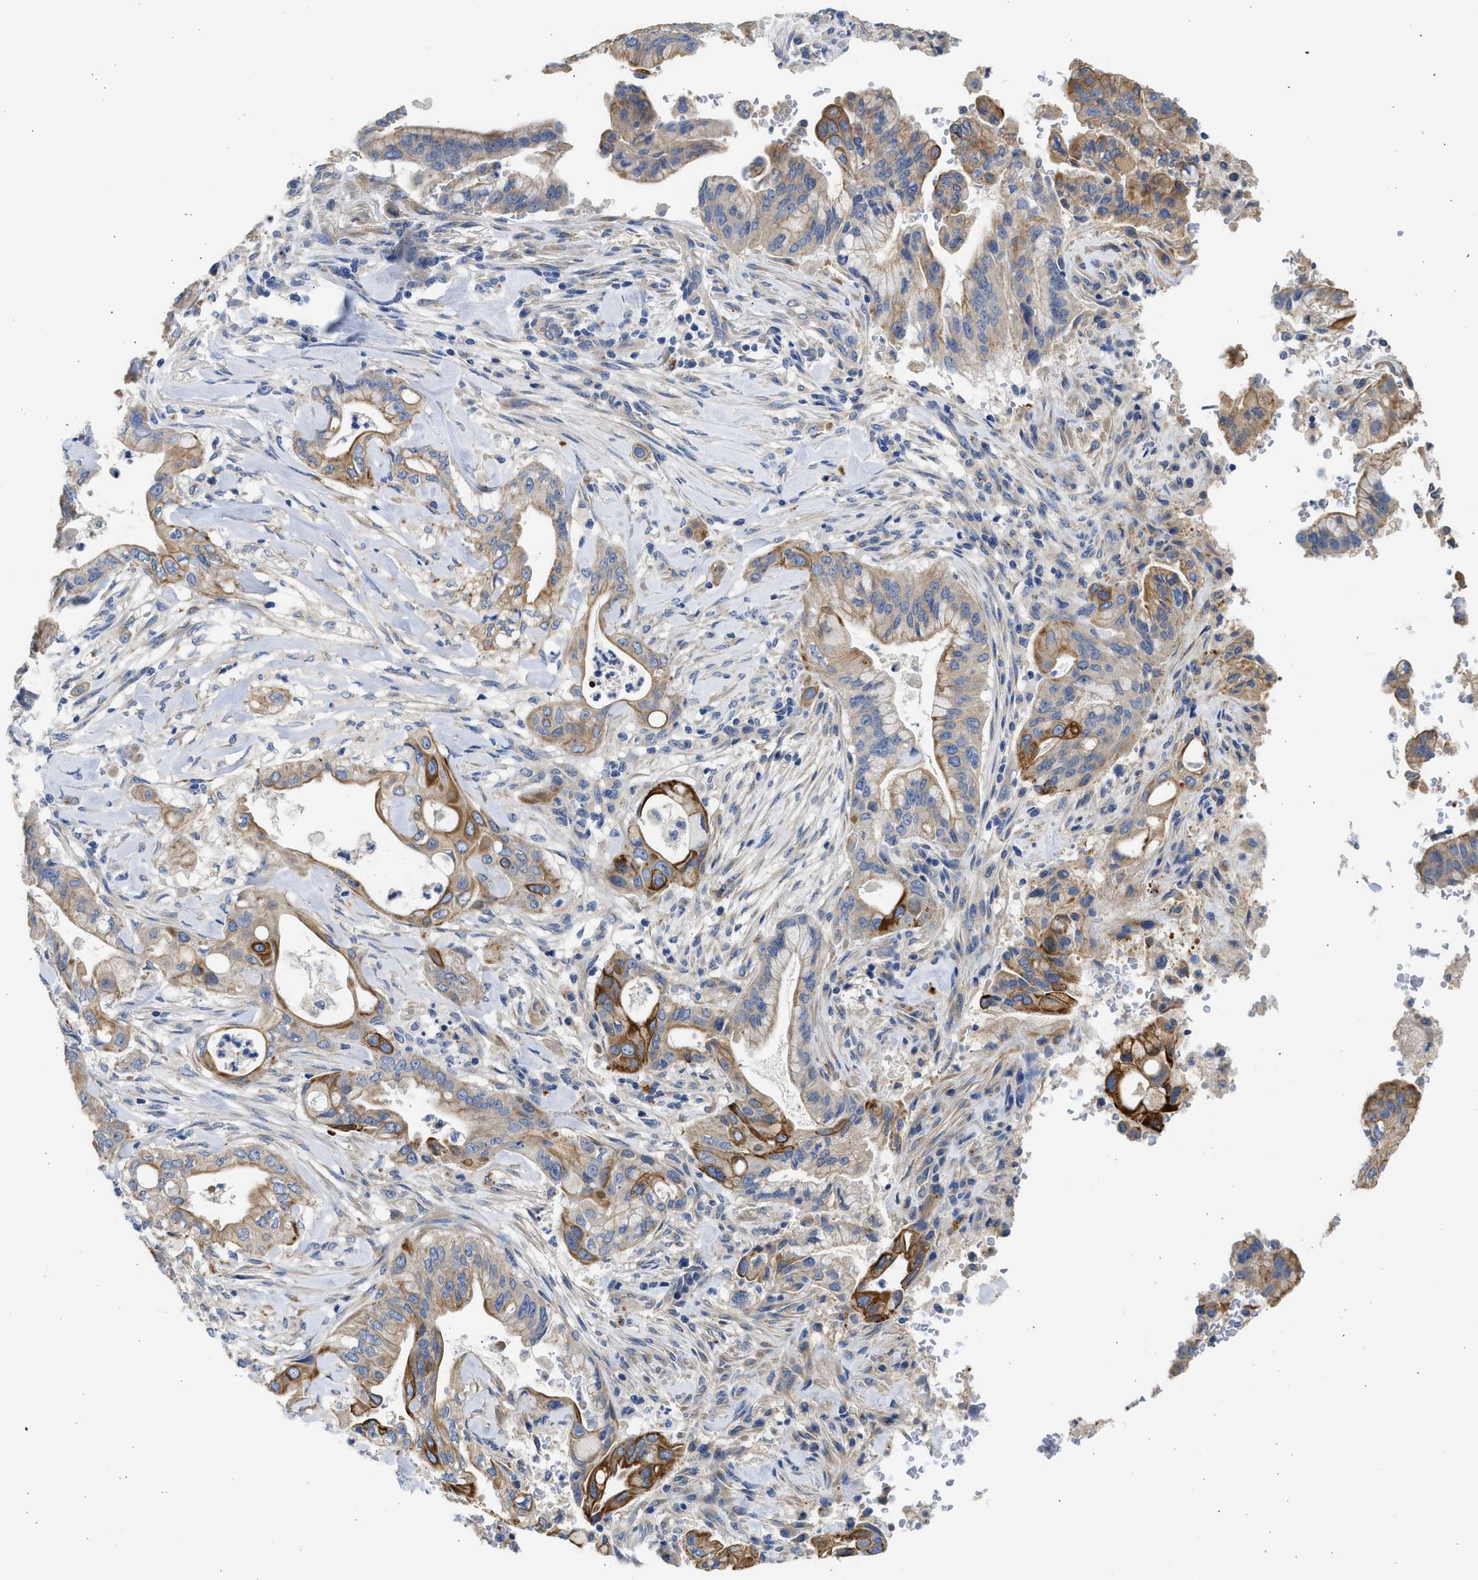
{"staining": {"intensity": "moderate", "quantity": ">75%", "location": "cytoplasmic/membranous"}, "tissue": "pancreatic cancer", "cell_type": "Tumor cells", "image_type": "cancer", "snomed": [{"axis": "morphology", "description": "Adenocarcinoma, NOS"}, {"axis": "topography", "description": "Pancreas"}], "caption": "Tumor cells display moderate cytoplasmic/membranous expression in approximately >75% of cells in pancreatic cancer.", "gene": "CSRNP2", "patient": {"sex": "female", "age": 73}}